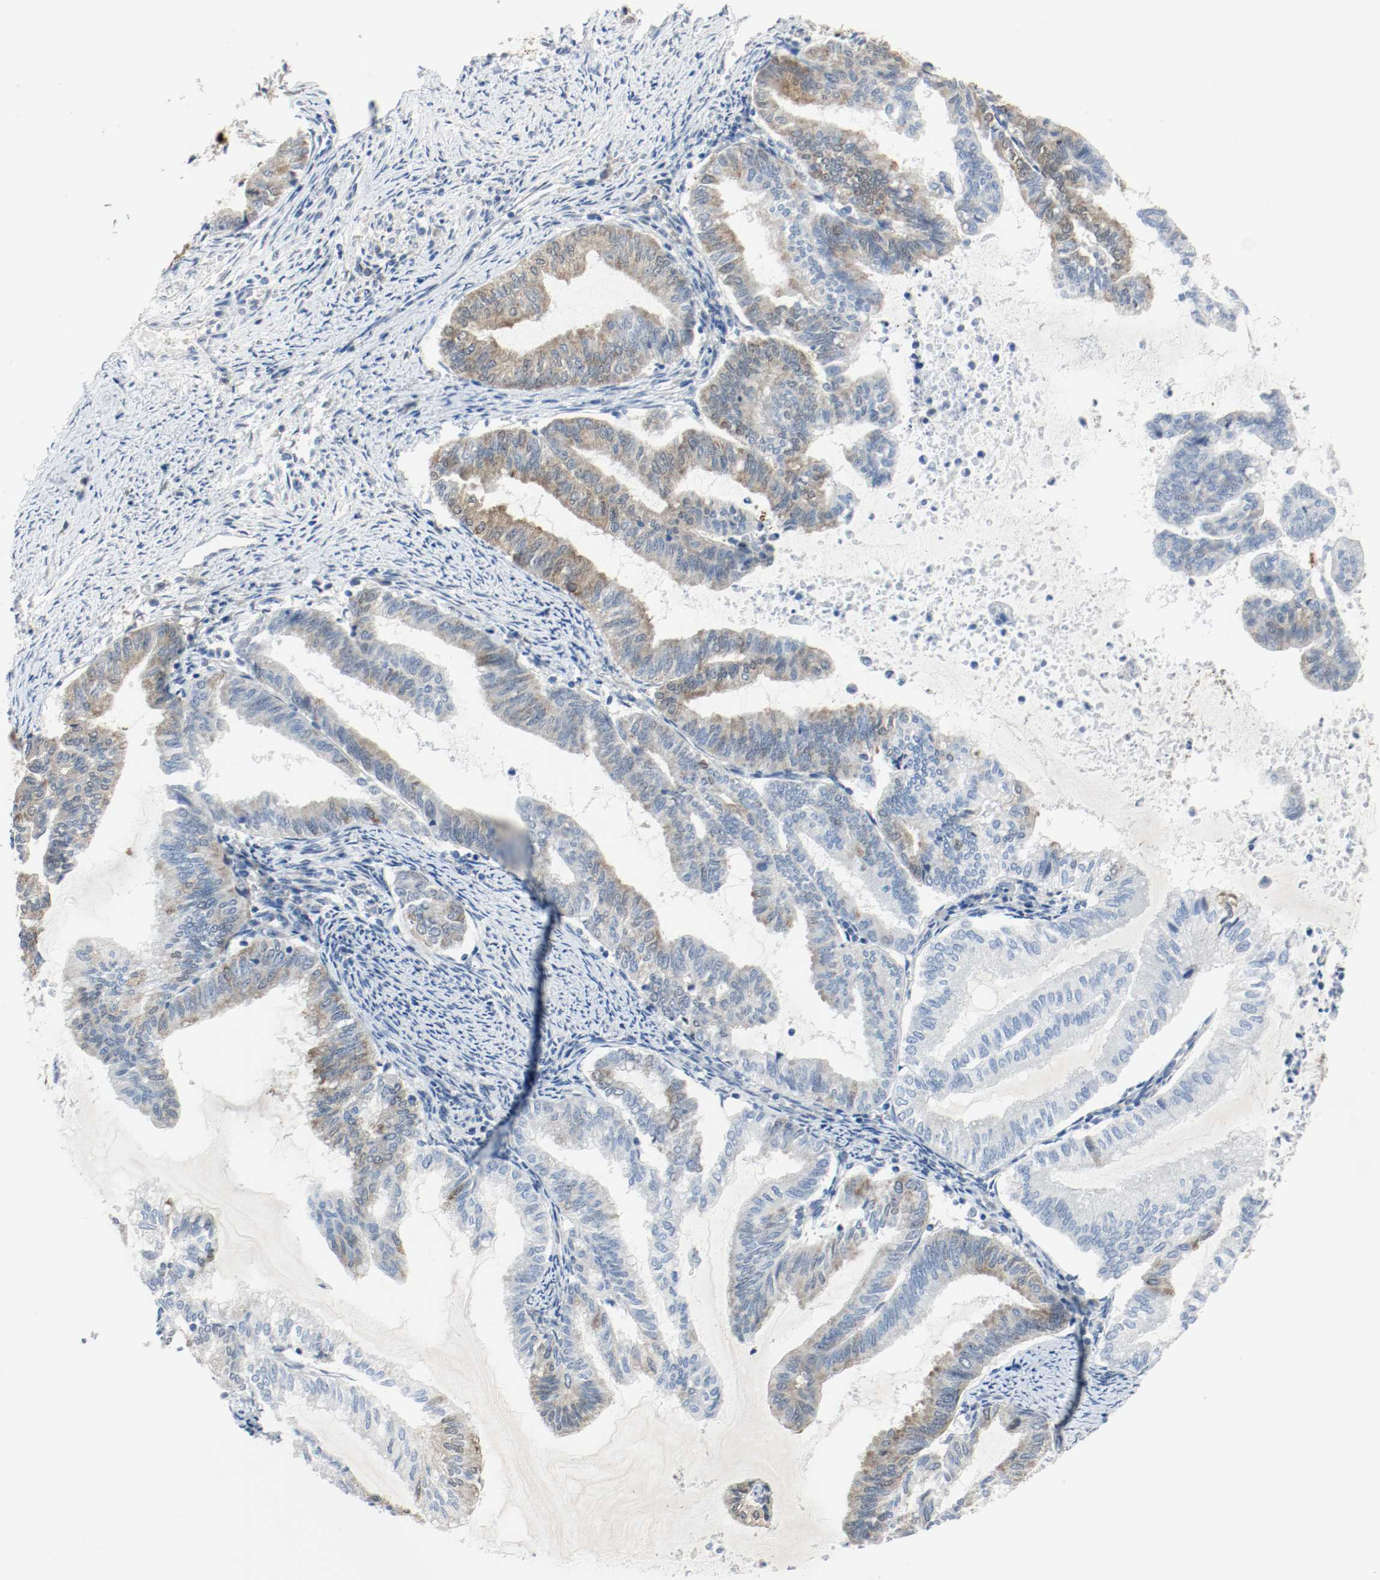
{"staining": {"intensity": "weak", "quantity": "25%-75%", "location": "cytoplasmic/membranous"}, "tissue": "endometrial cancer", "cell_type": "Tumor cells", "image_type": "cancer", "snomed": [{"axis": "morphology", "description": "Adenocarcinoma, NOS"}, {"axis": "topography", "description": "Endometrium"}], "caption": "This is a micrograph of immunohistochemistry (IHC) staining of endometrial cancer, which shows weak positivity in the cytoplasmic/membranous of tumor cells.", "gene": "PPME1", "patient": {"sex": "female", "age": 79}}